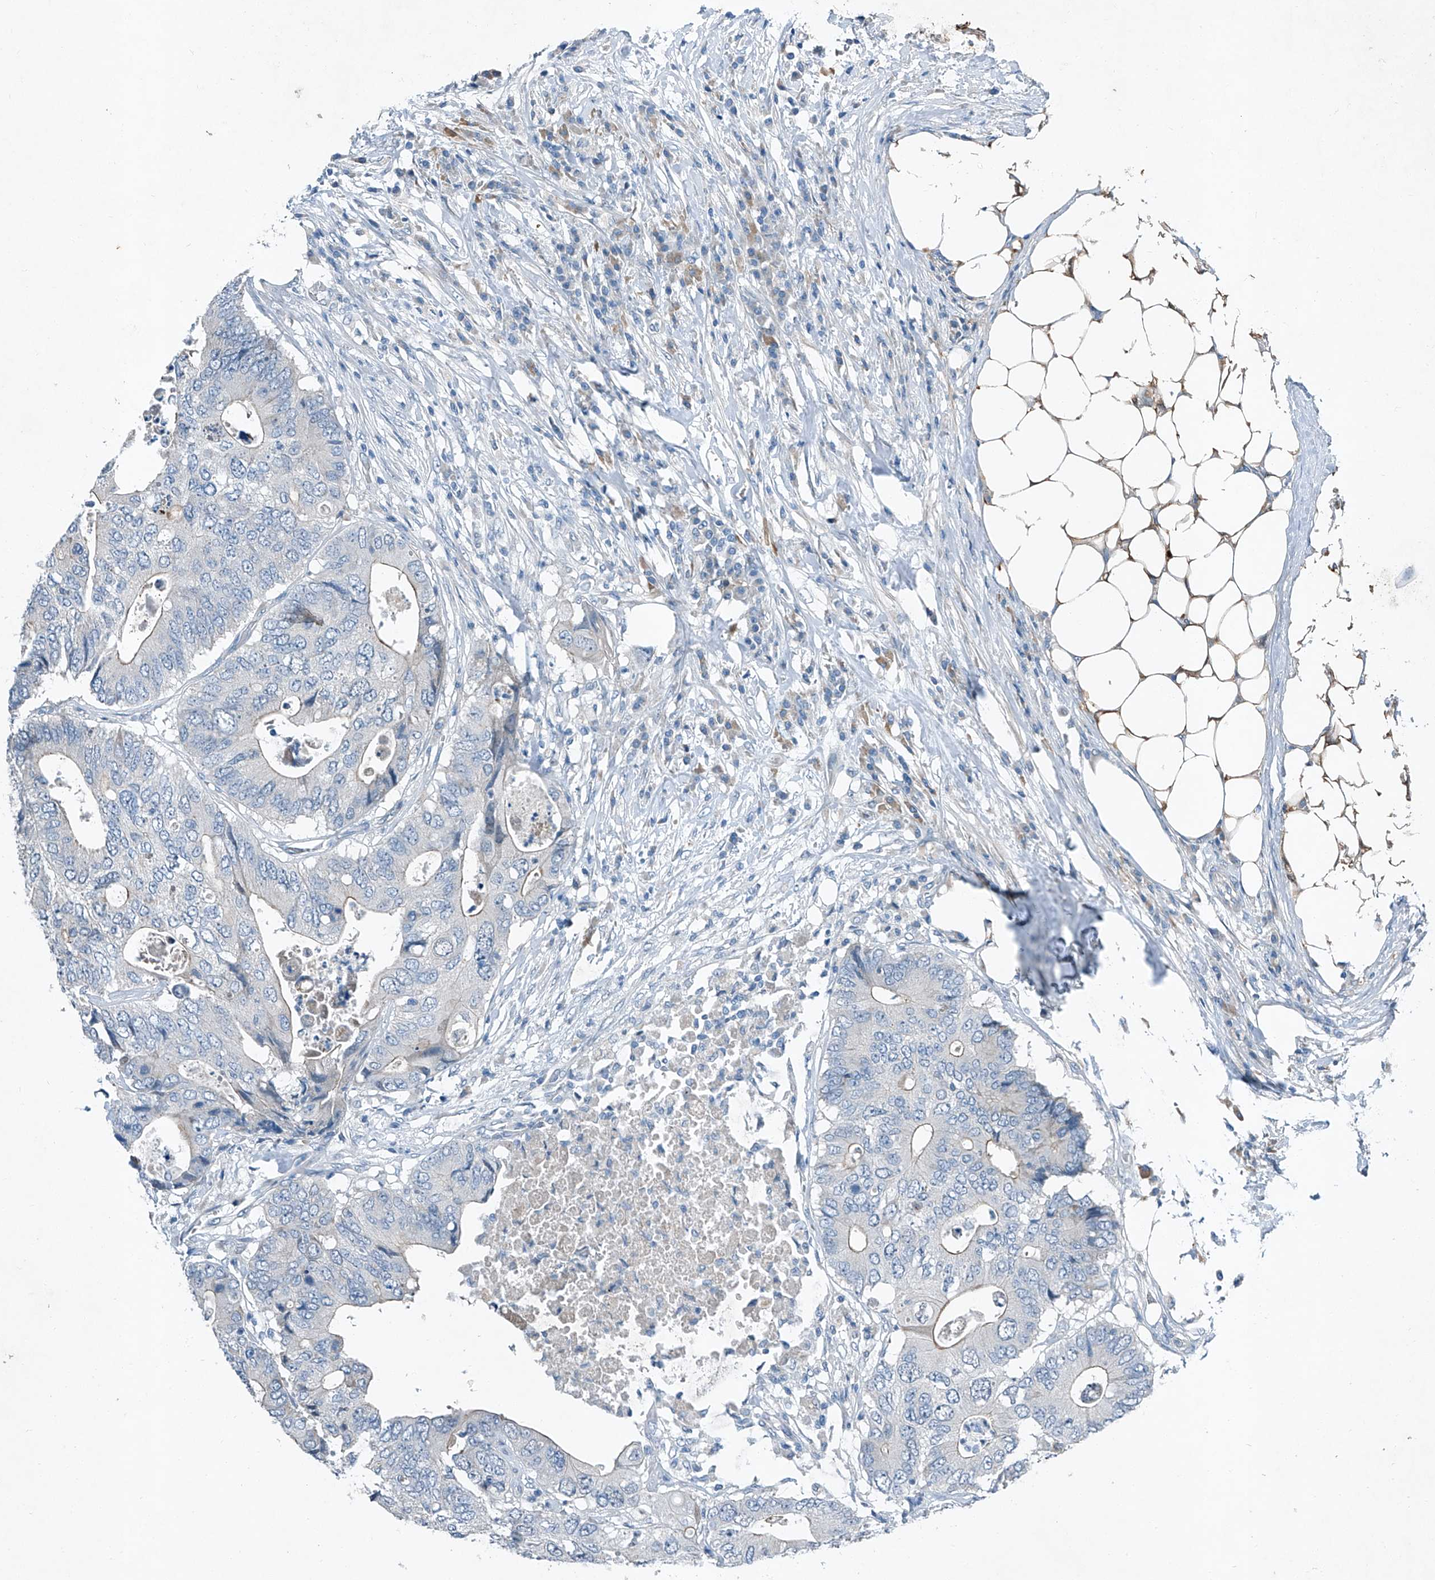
{"staining": {"intensity": "negative", "quantity": "none", "location": "none"}, "tissue": "colorectal cancer", "cell_type": "Tumor cells", "image_type": "cancer", "snomed": [{"axis": "morphology", "description": "Adenocarcinoma, NOS"}, {"axis": "topography", "description": "Colon"}], "caption": "Tumor cells are negative for protein expression in human colorectal cancer.", "gene": "MDGA1", "patient": {"sex": "male", "age": 71}}